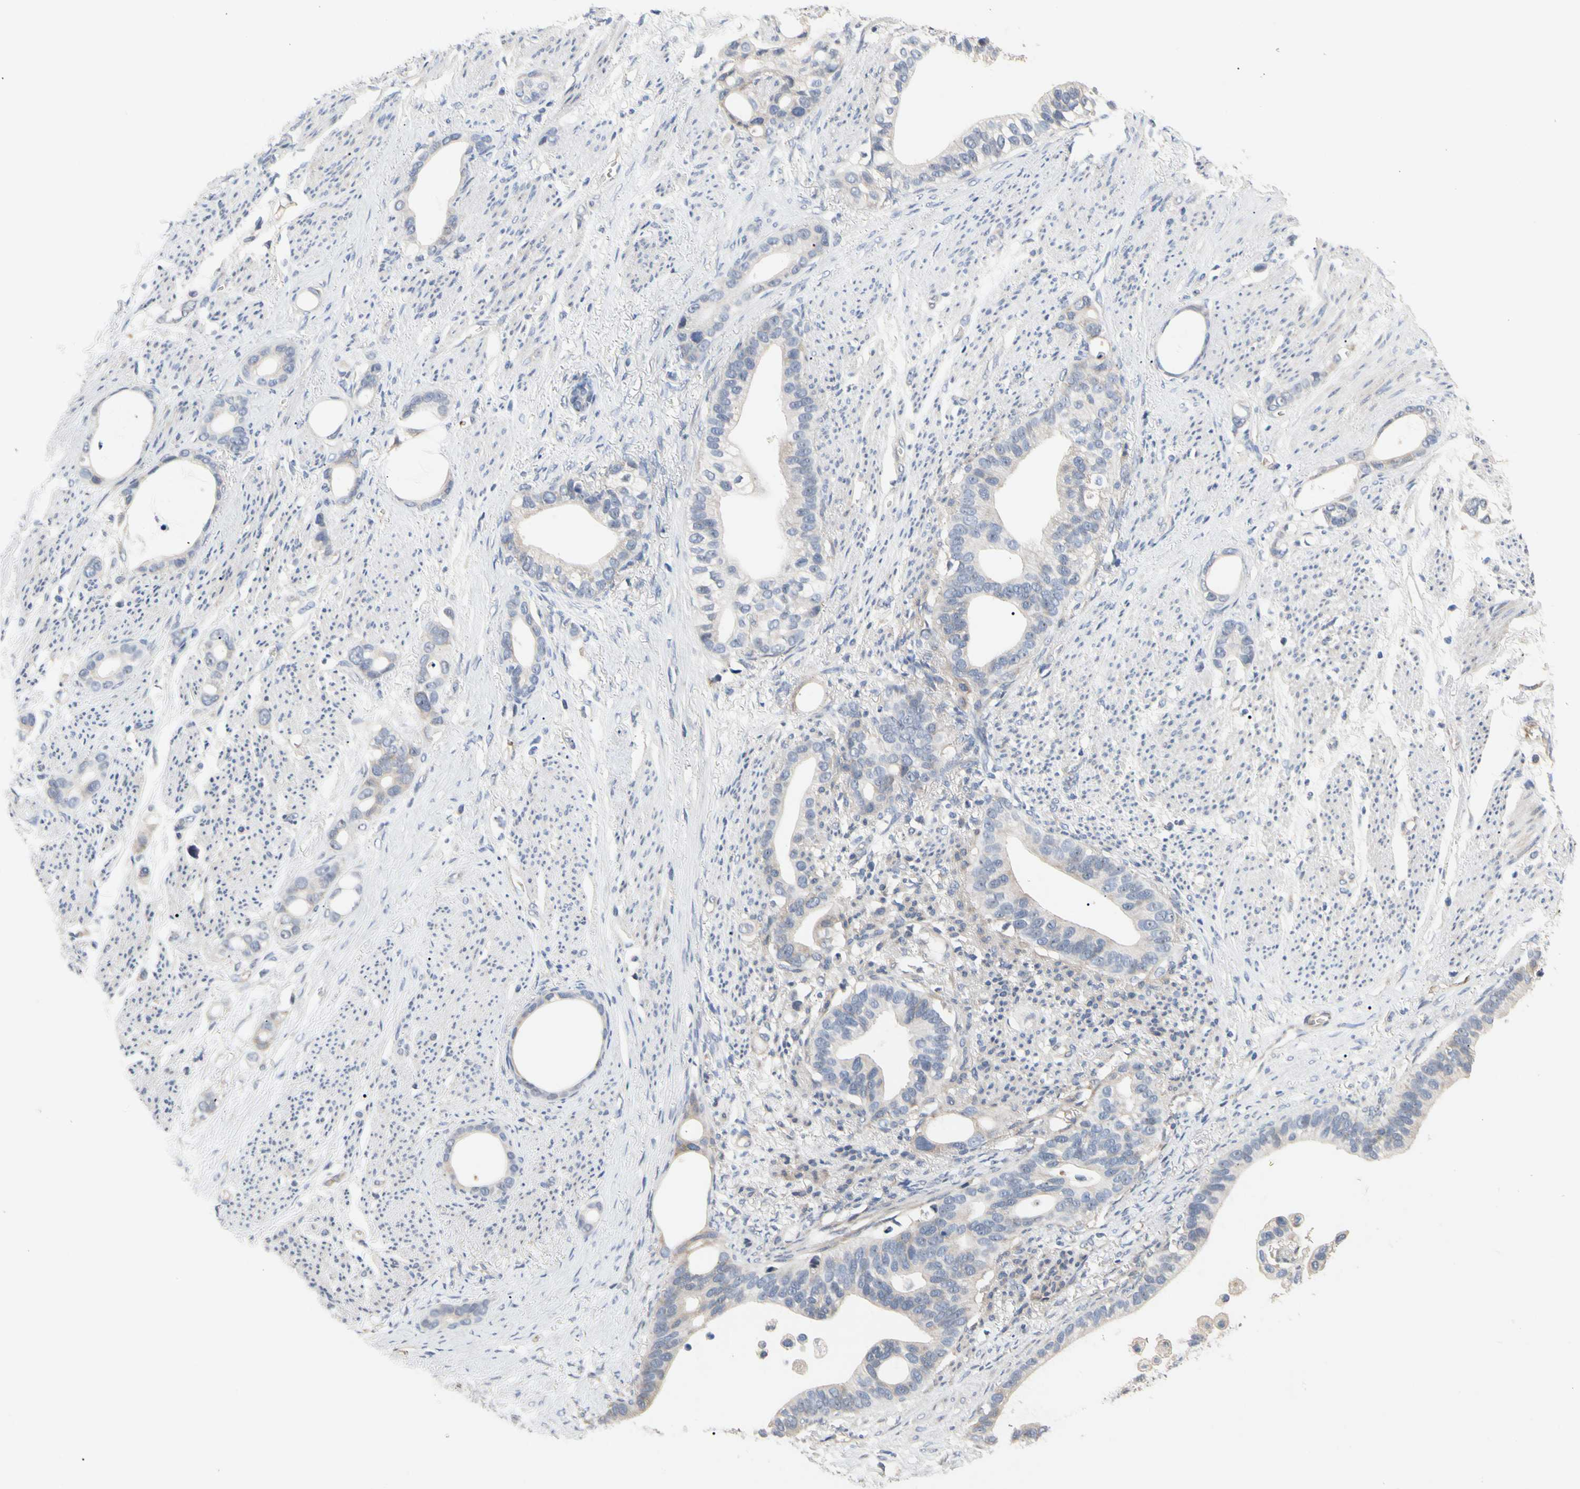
{"staining": {"intensity": "weak", "quantity": "<25%", "location": "cytoplasmic/membranous"}, "tissue": "stomach cancer", "cell_type": "Tumor cells", "image_type": "cancer", "snomed": [{"axis": "morphology", "description": "Adenocarcinoma, NOS"}, {"axis": "topography", "description": "Stomach"}], "caption": "Tumor cells show no significant protein positivity in stomach adenocarcinoma. The staining is performed using DAB brown chromogen with nuclei counter-stained in using hematoxylin.", "gene": "HMGCR", "patient": {"sex": "female", "age": 75}}